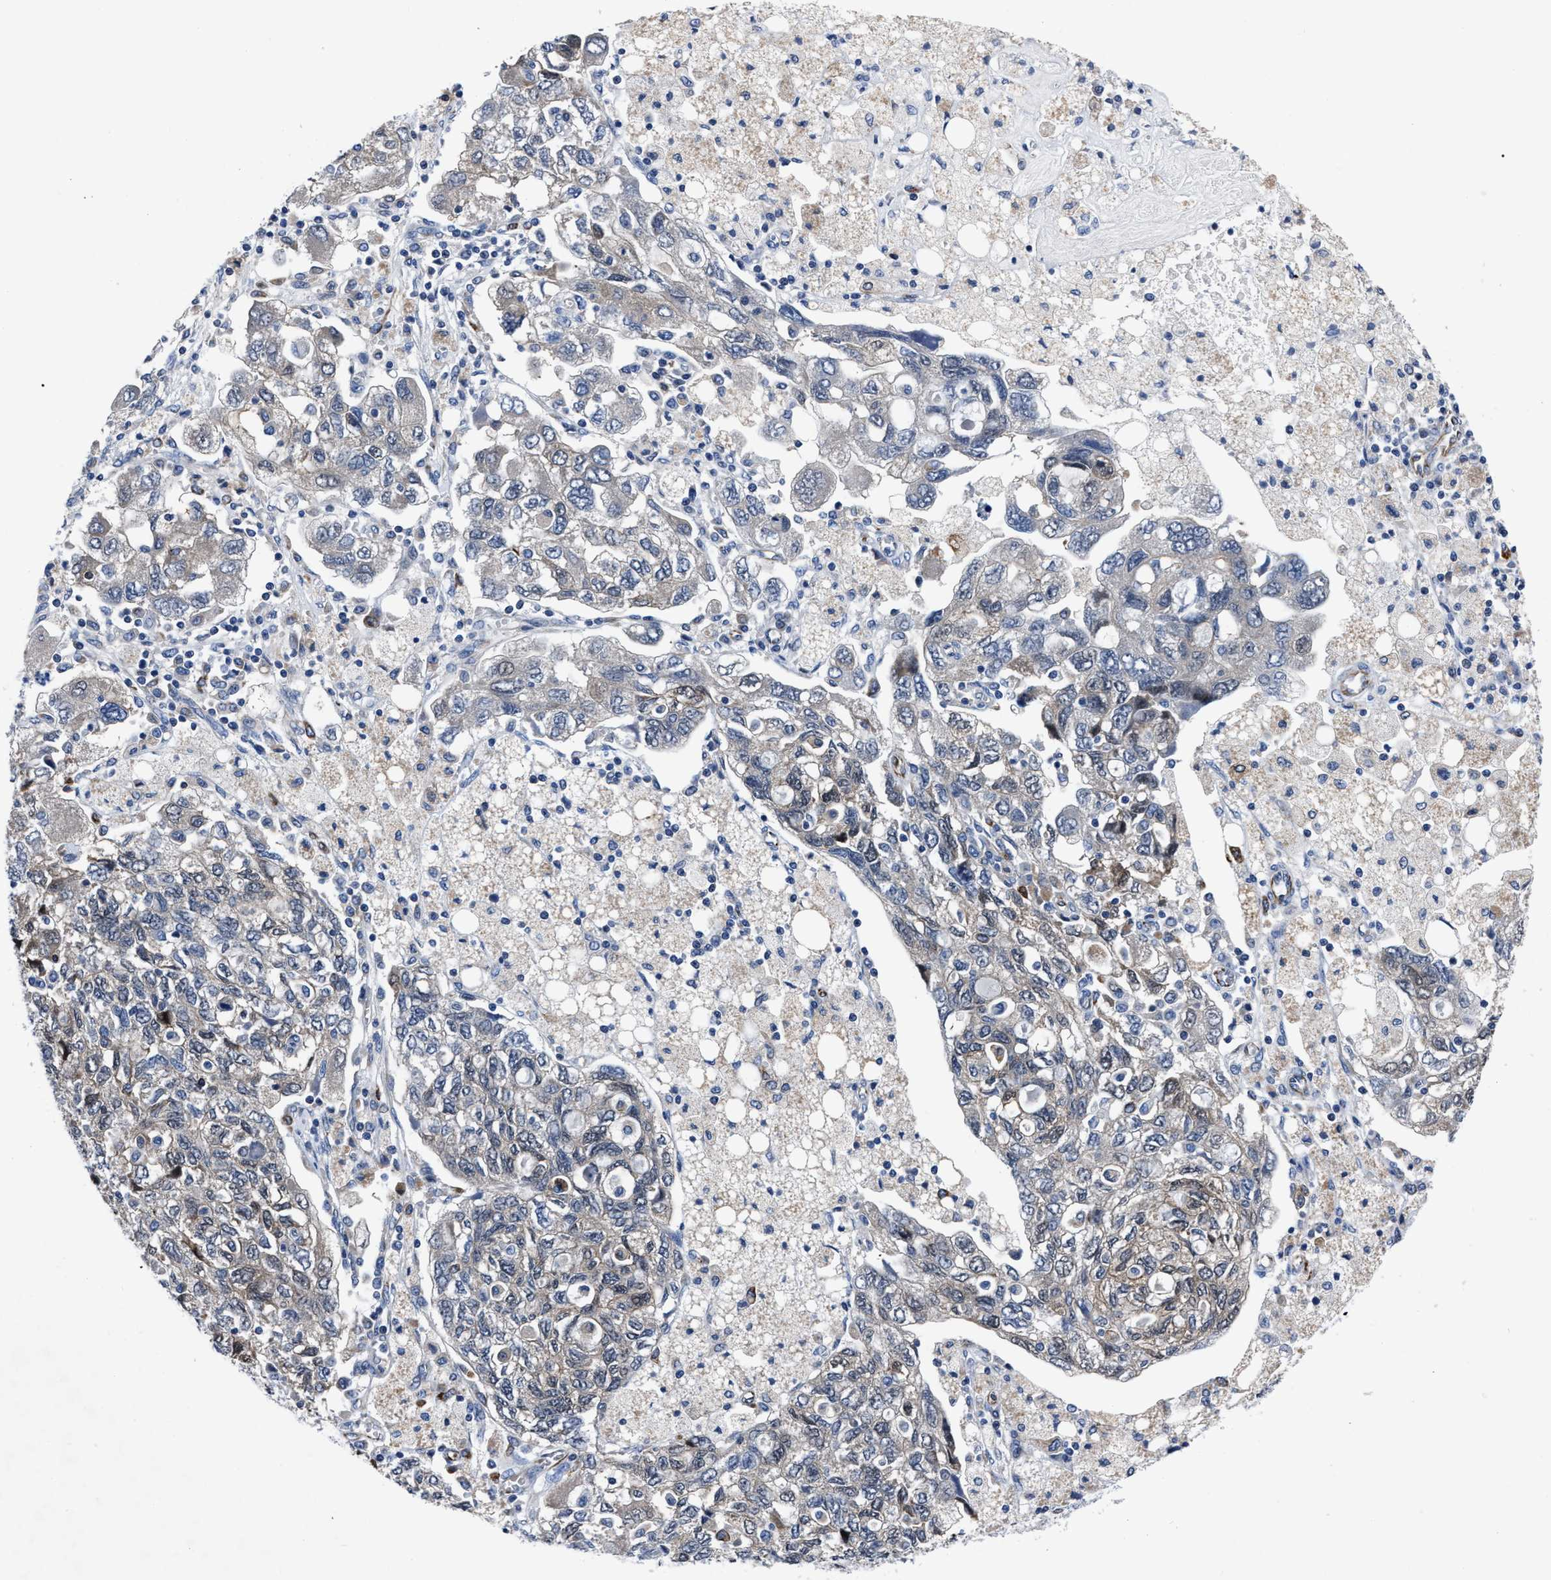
{"staining": {"intensity": "weak", "quantity": "<25%", "location": "cytoplasmic/membranous"}, "tissue": "ovarian cancer", "cell_type": "Tumor cells", "image_type": "cancer", "snomed": [{"axis": "morphology", "description": "Carcinoma, NOS"}, {"axis": "morphology", "description": "Cystadenocarcinoma, serous, NOS"}, {"axis": "topography", "description": "Ovary"}], "caption": "Ovarian cancer (serous cystadenocarcinoma) stained for a protein using immunohistochemistry (IHC) reveals no staining tumor cells.", "gene": "OR10G3", "patient": {"sex": "female", "age": 69}}